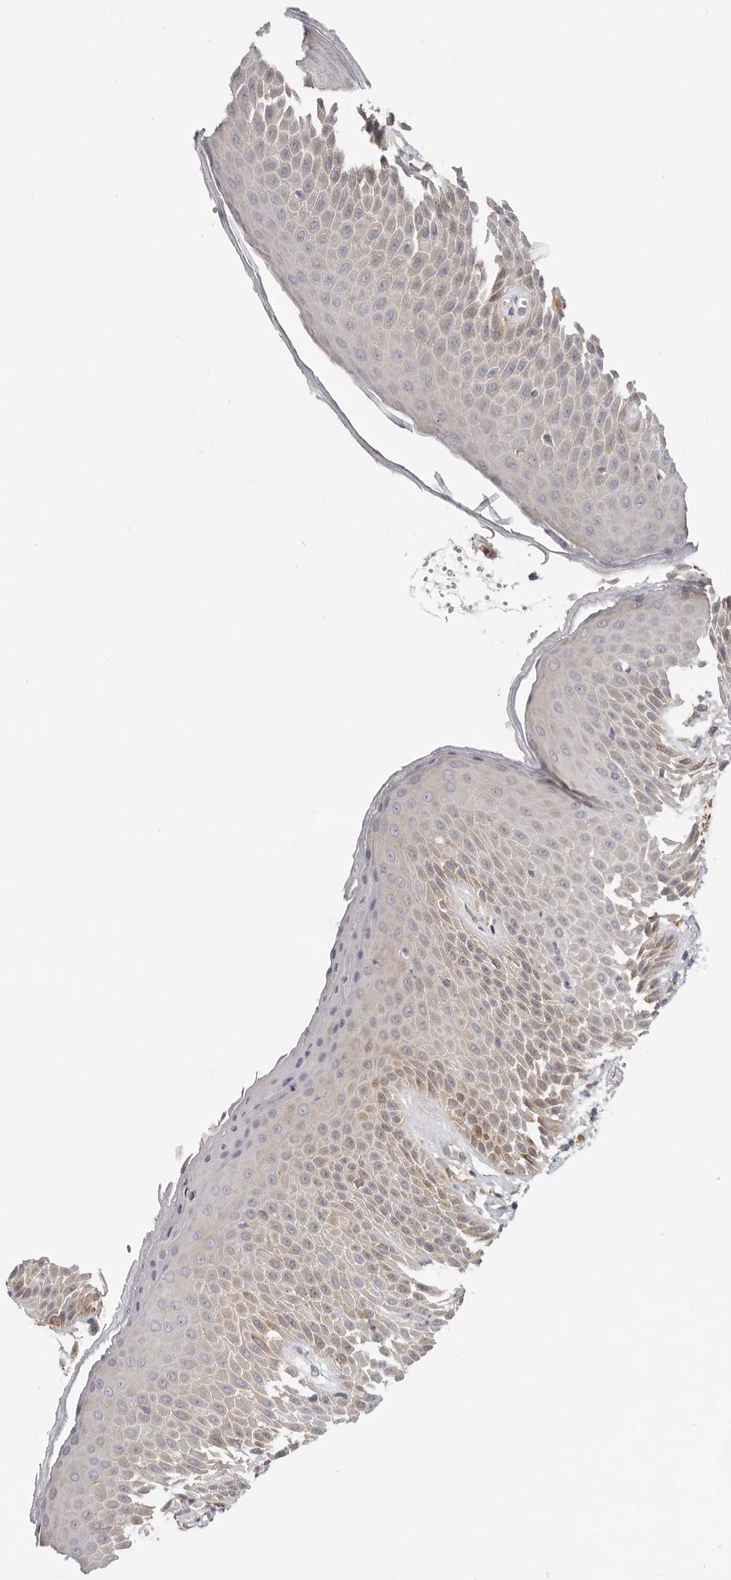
{"staining": {"intensity": "moderate", "quantity": "<25%", "location": "cytoplasmic/membranous"}, "tissue": "skin", "cell_type": "Epidermal cells", "image_type": "normal", "snomed": [{"axis": "morphology", "description": "Normal tissue, NOS"}, {"axis": "topography", "description": "Anal"}], "caption": "Immunohistochemistry (IHC) histopathology image of normal skin: human skin stained using immunohistochemistry demonstrates low levels of moderate protein expression localized specifically in the cytoplasmic/membranous of epidermal cells, appearing as a cytoplasmic/membranous brown color.", "gene": "AFDN", "patient": {"sex": "male", "age": 74}}